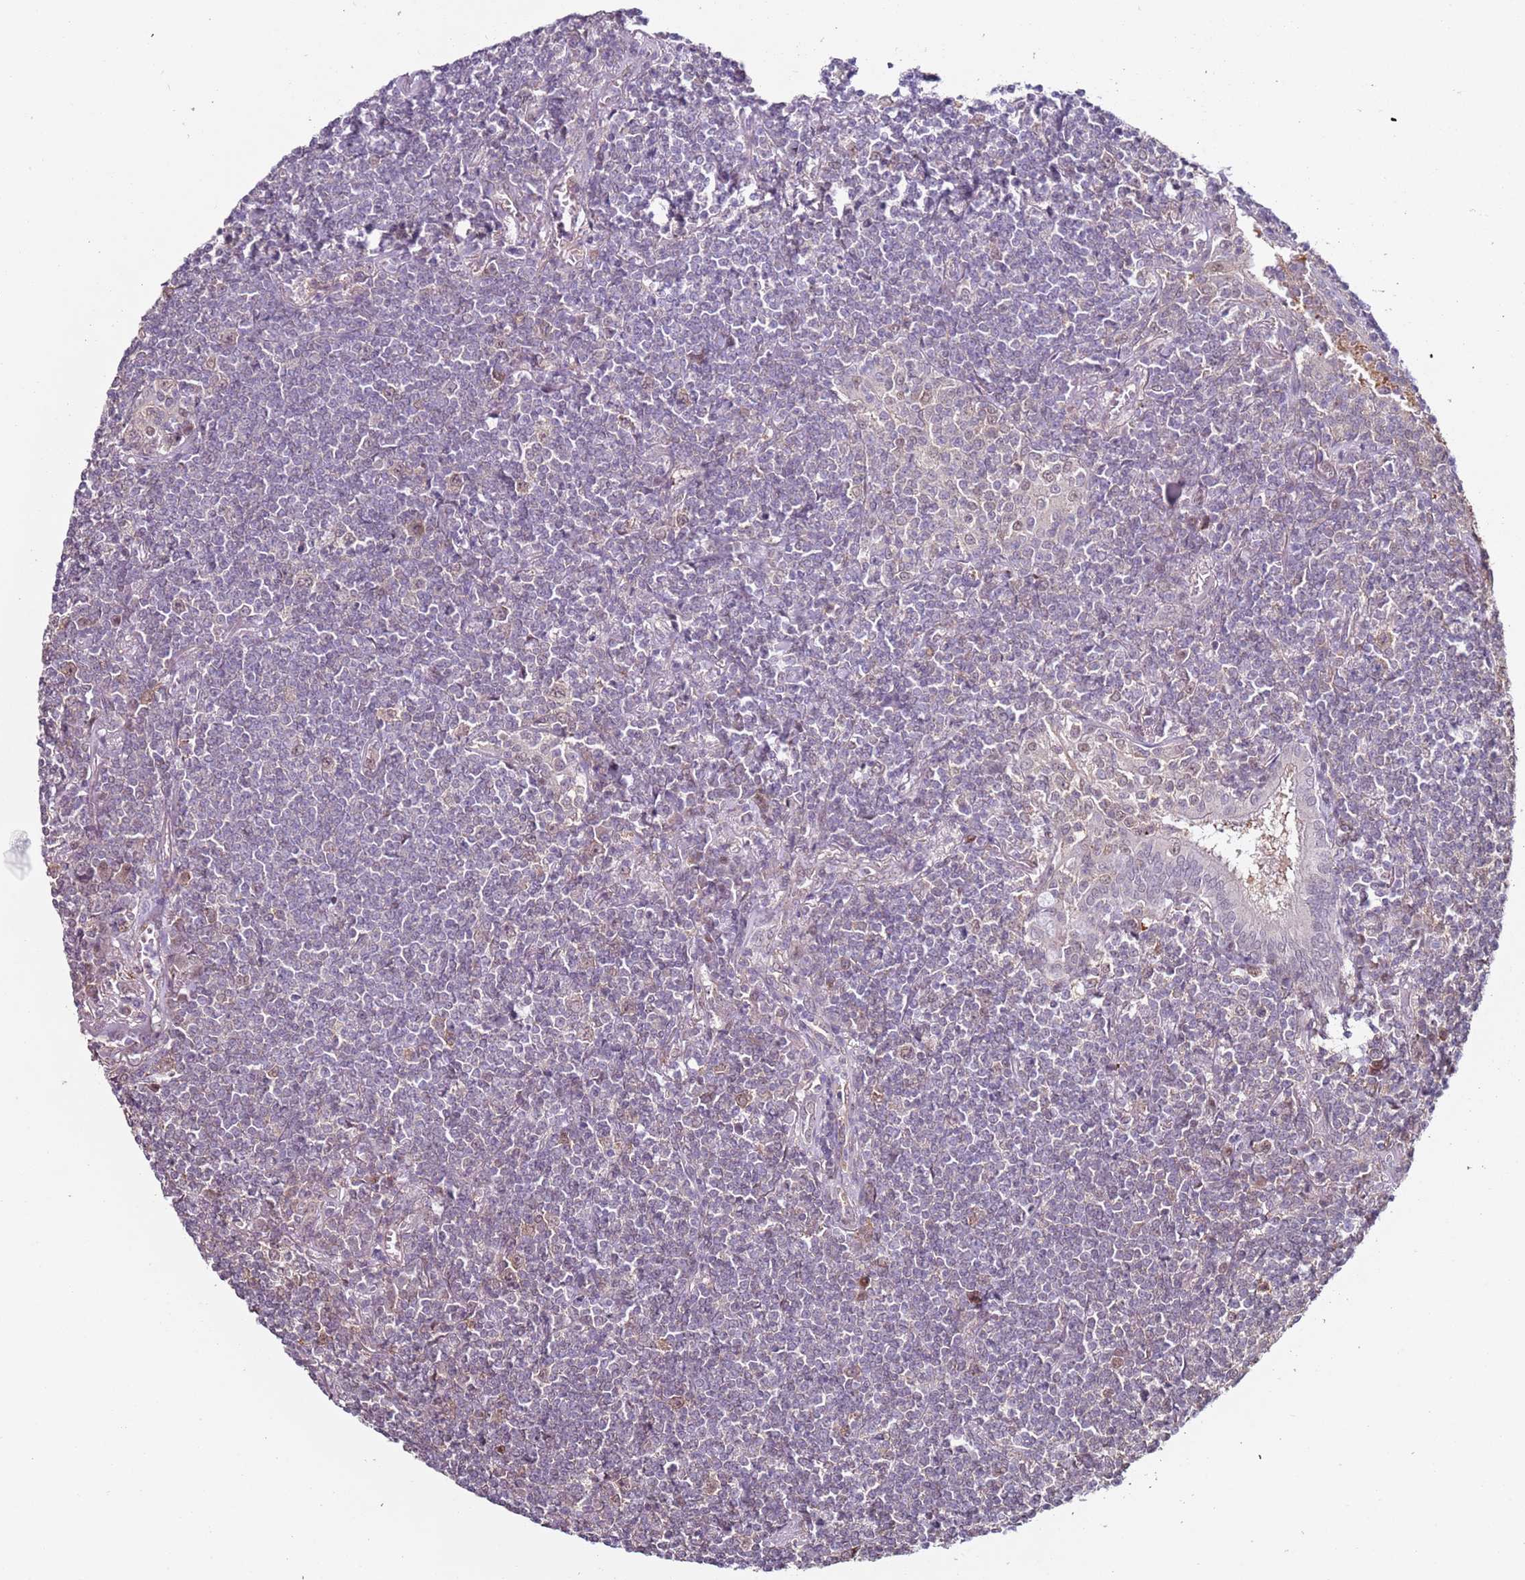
{"staining": {"intensity": "negative", "quantity": "none", "location": "none"}, "tissue": "lymphoma", "cell_type": "Tumor cells", "image_type": "cancer", "snomed": [{"axis": "morphology", "description": "Malignant lymphoma, non-Hodgkin's type, Low grade"}, {"axis": "topography", "description": "Lung"}], "caption": "This is an immunohistochemistry image of lymphoma. There is no staining in tumor cells.", "gene": "PSMD4", "patient": {"sex": "female", "age": 71}}